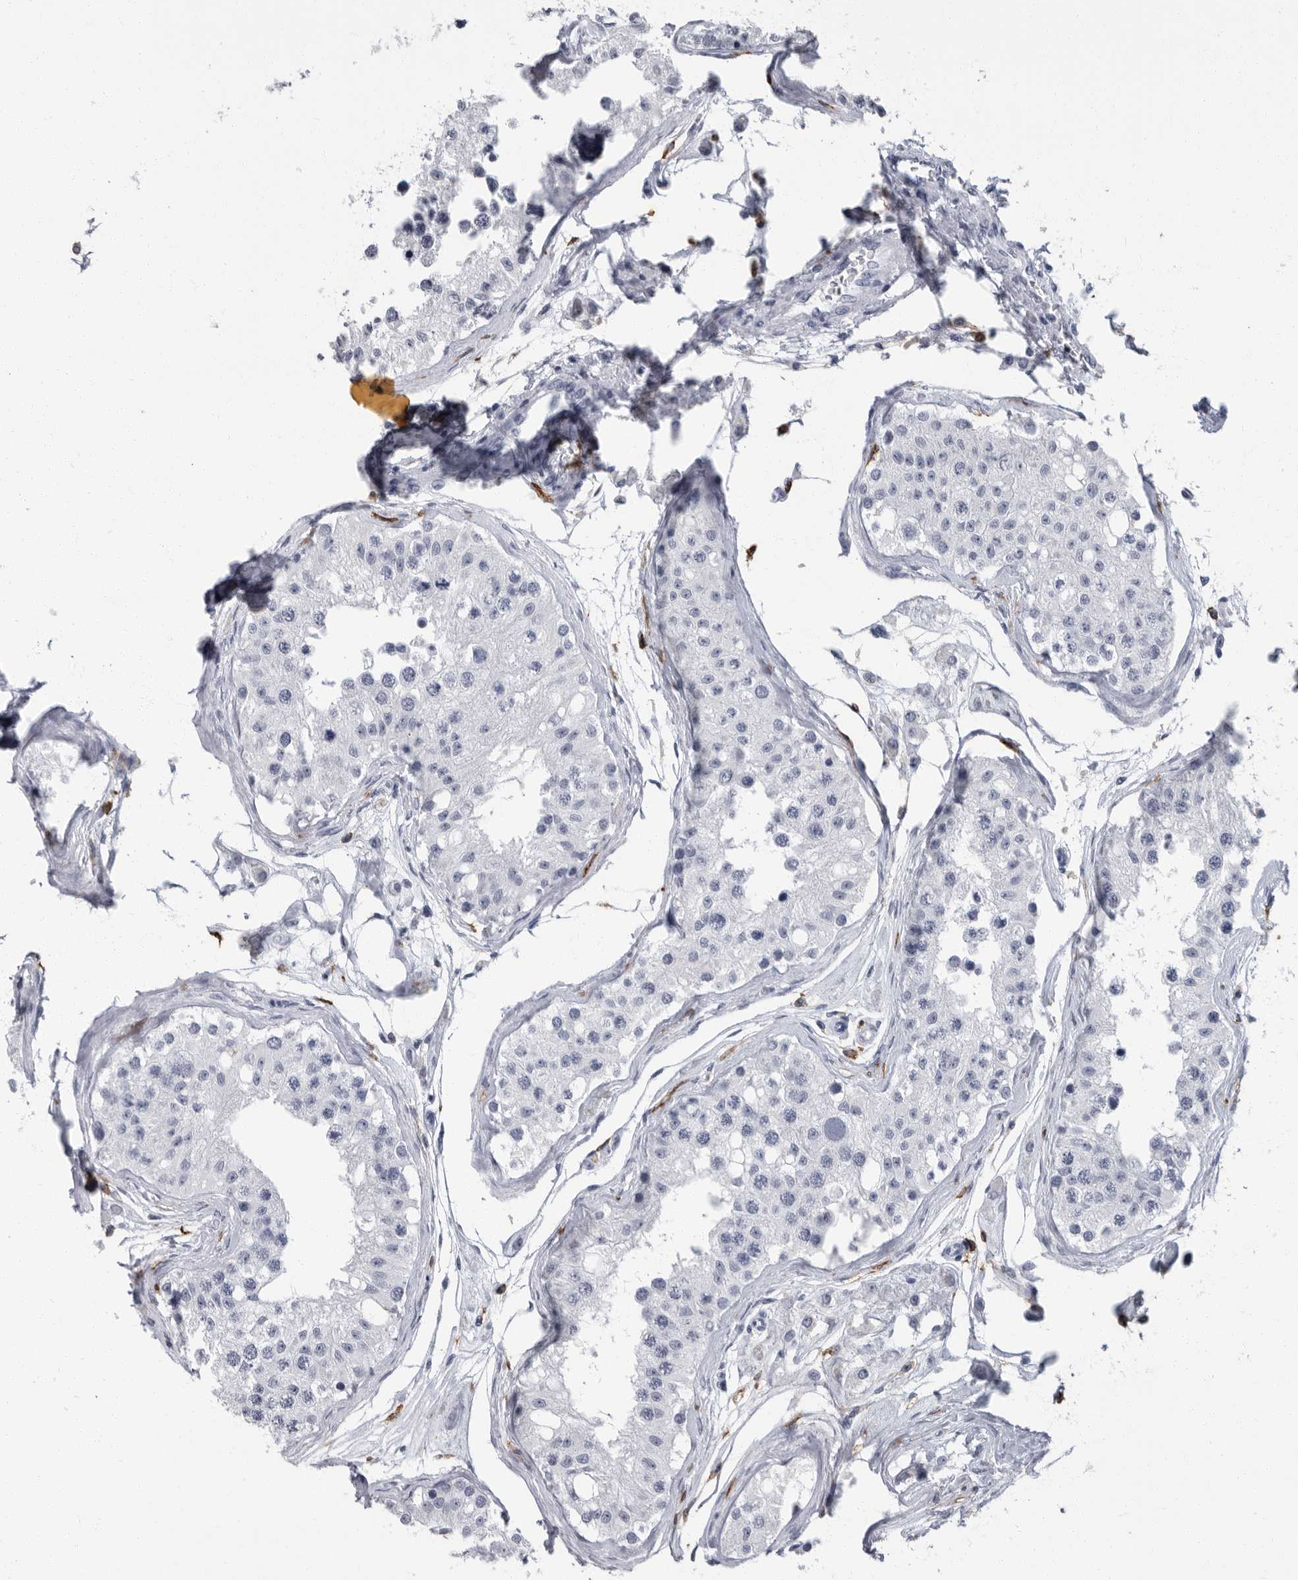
{"staining": {"intensity": "negative", "quantity": "none", "location": "none"}, "tissue": "testis", "cell_type": "Cells in seminiferous ducts", "image_type": "normal", "snomed": [{"axis": "morphology", "description": "Normal tissue, NOS"}, {"axis": "morphology", "description": "Adenocarcinoma, metastatic, NOS"}, {"axis": "topography", "description": "Testis"}], "caption": "Immunohistochemistry (IHC) of unremarkable human testis demonstrates no staining in cells in seminiferous ducts. (DAB immunohistochemistry visualized using brightfield microscopy, high magnification).", "gene": "FCER1G", "patient": {"sex": "male", "age": 26}}